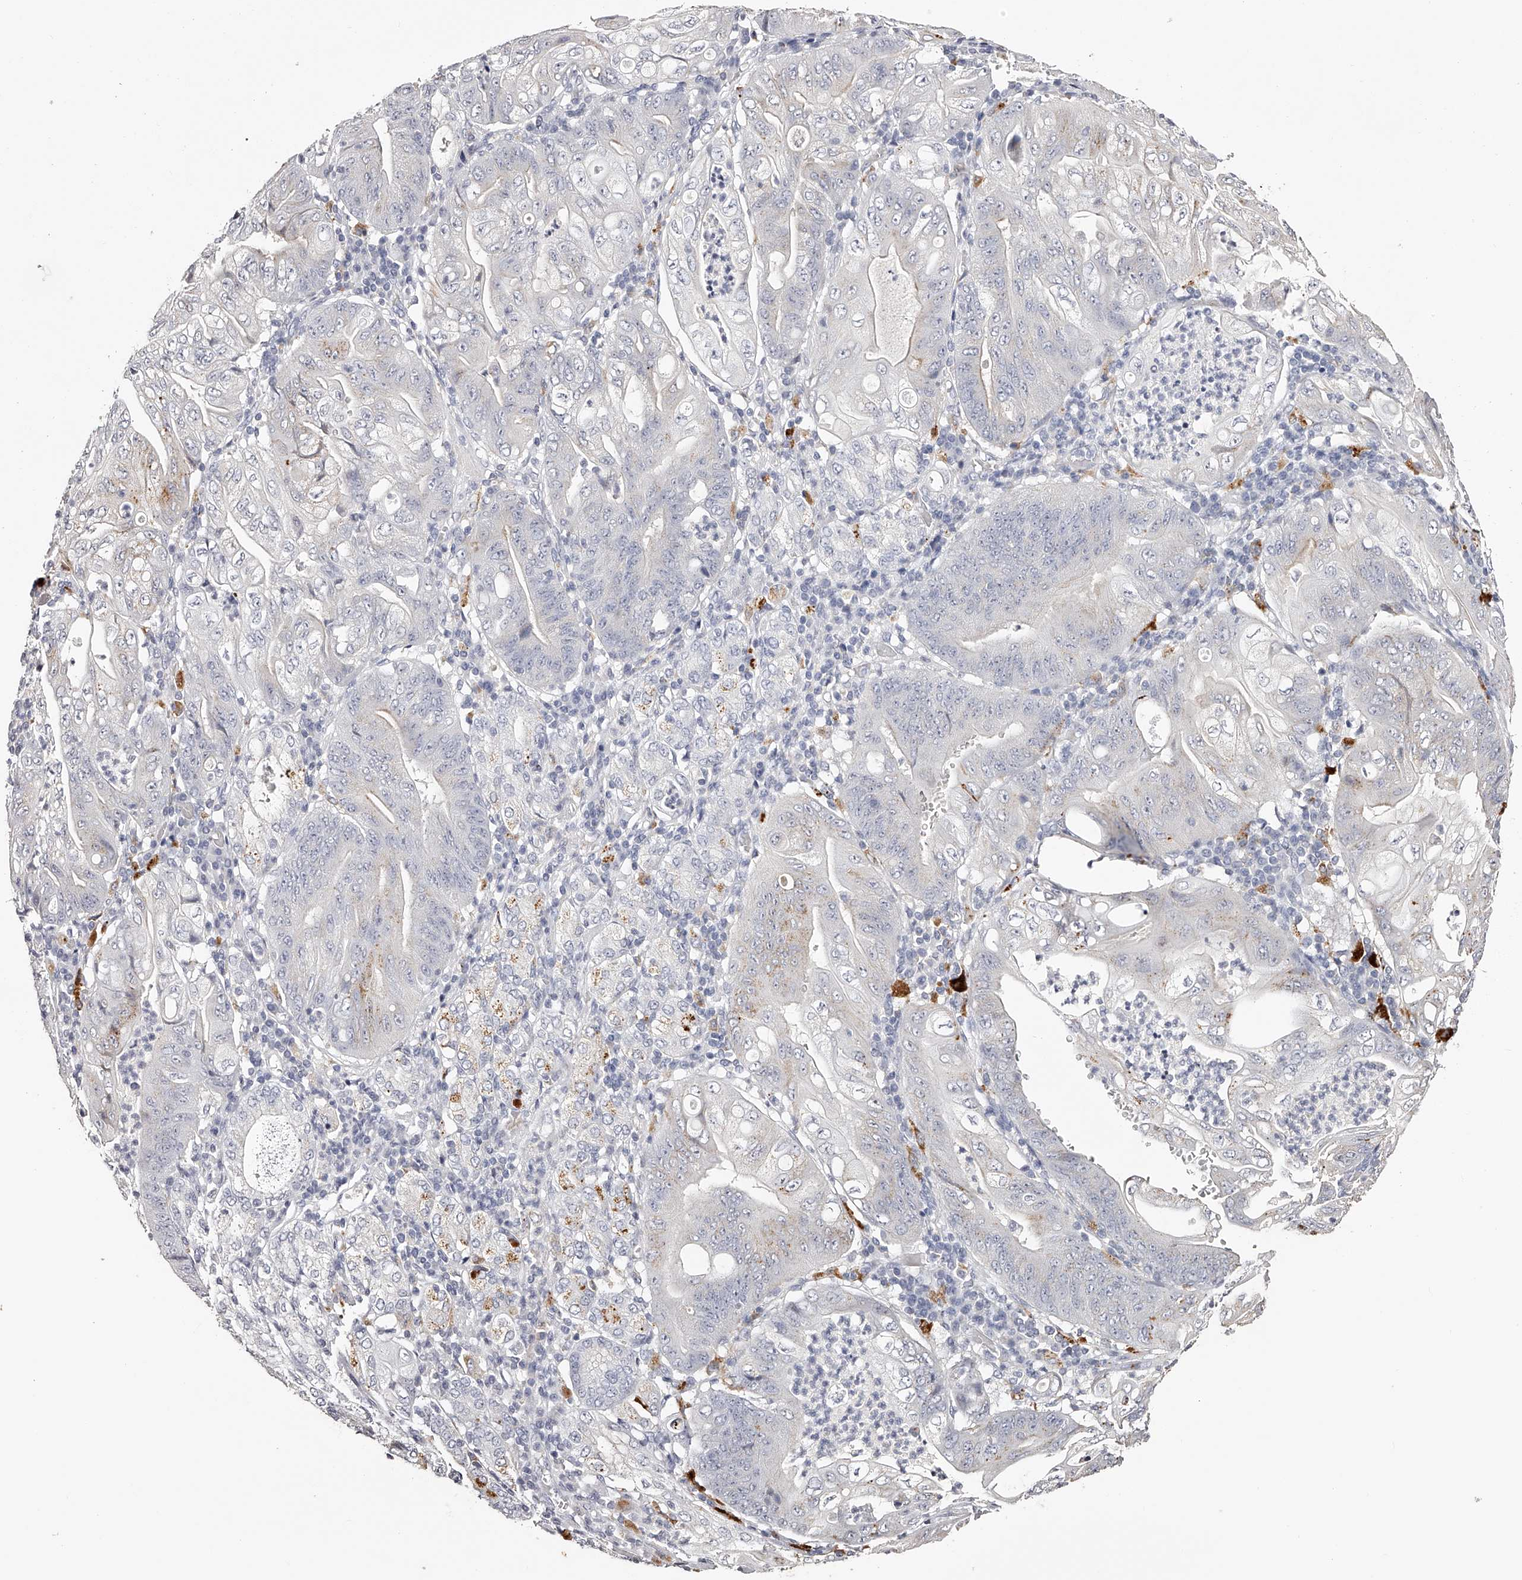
{"staining": {"intensity": "negative", "quantity": "none", "location": "none"}, "tissue": "stomach cancer", "cell_type": "Tumor cells", "image_type": "cancer", "snomed": [{"axis": "morphology", "description": "Adenocarcinoma, NOS"}, {"axis": "topography", "description": "Stomach"}], "caption": "Photomicrograph shows no significant protein positivity in tumor cells of stomach cancer (adenocarcinoma).", "gene": "SLC35D3", "patient": {"sex": "female", "age": 73}}